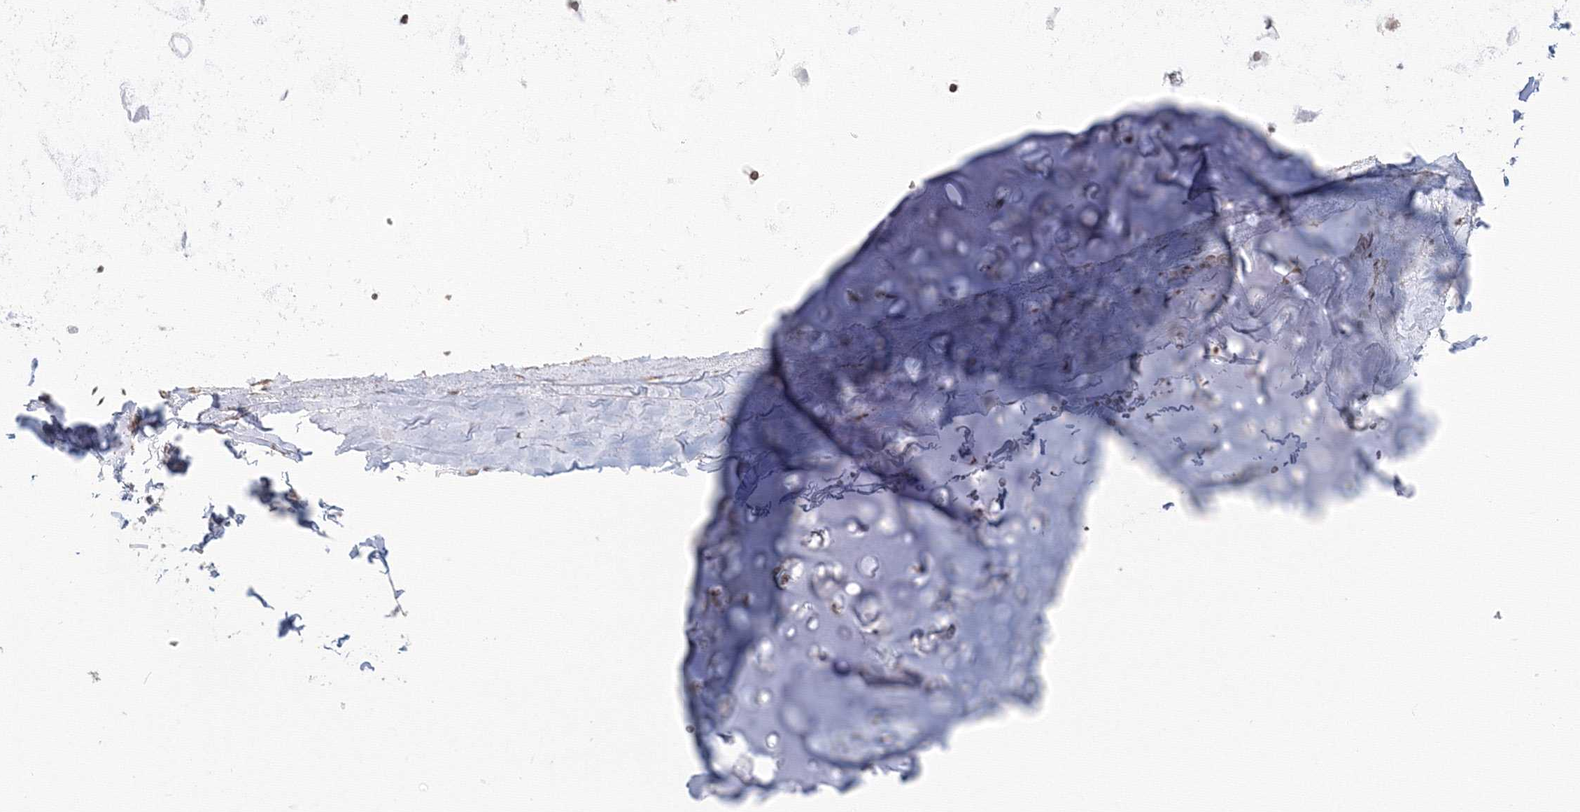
{"staining": {"intensity": "moderate", "quantity": "<25%", "location": "cytoplasmic/membranous"}, "tissue": "adipose tissue", "cell_type": "Adipocytes", "image_type": "normal", "snomed": [{"axis": "morphology", "description": "Normal tissue, NOS"}, {"axis": "topography", "description": "Lymph node"}, {"axis": "topography", "description": "Bronchus"}], "caption": "Brown immunohistochemical staining in normal human adipose tissue demonstrates moderate cytoplasmic/membranous expression in about <25% of adipocytes.", "gene": "SH3PXD2A", "patient": {"sex": "male", "age": 63}}